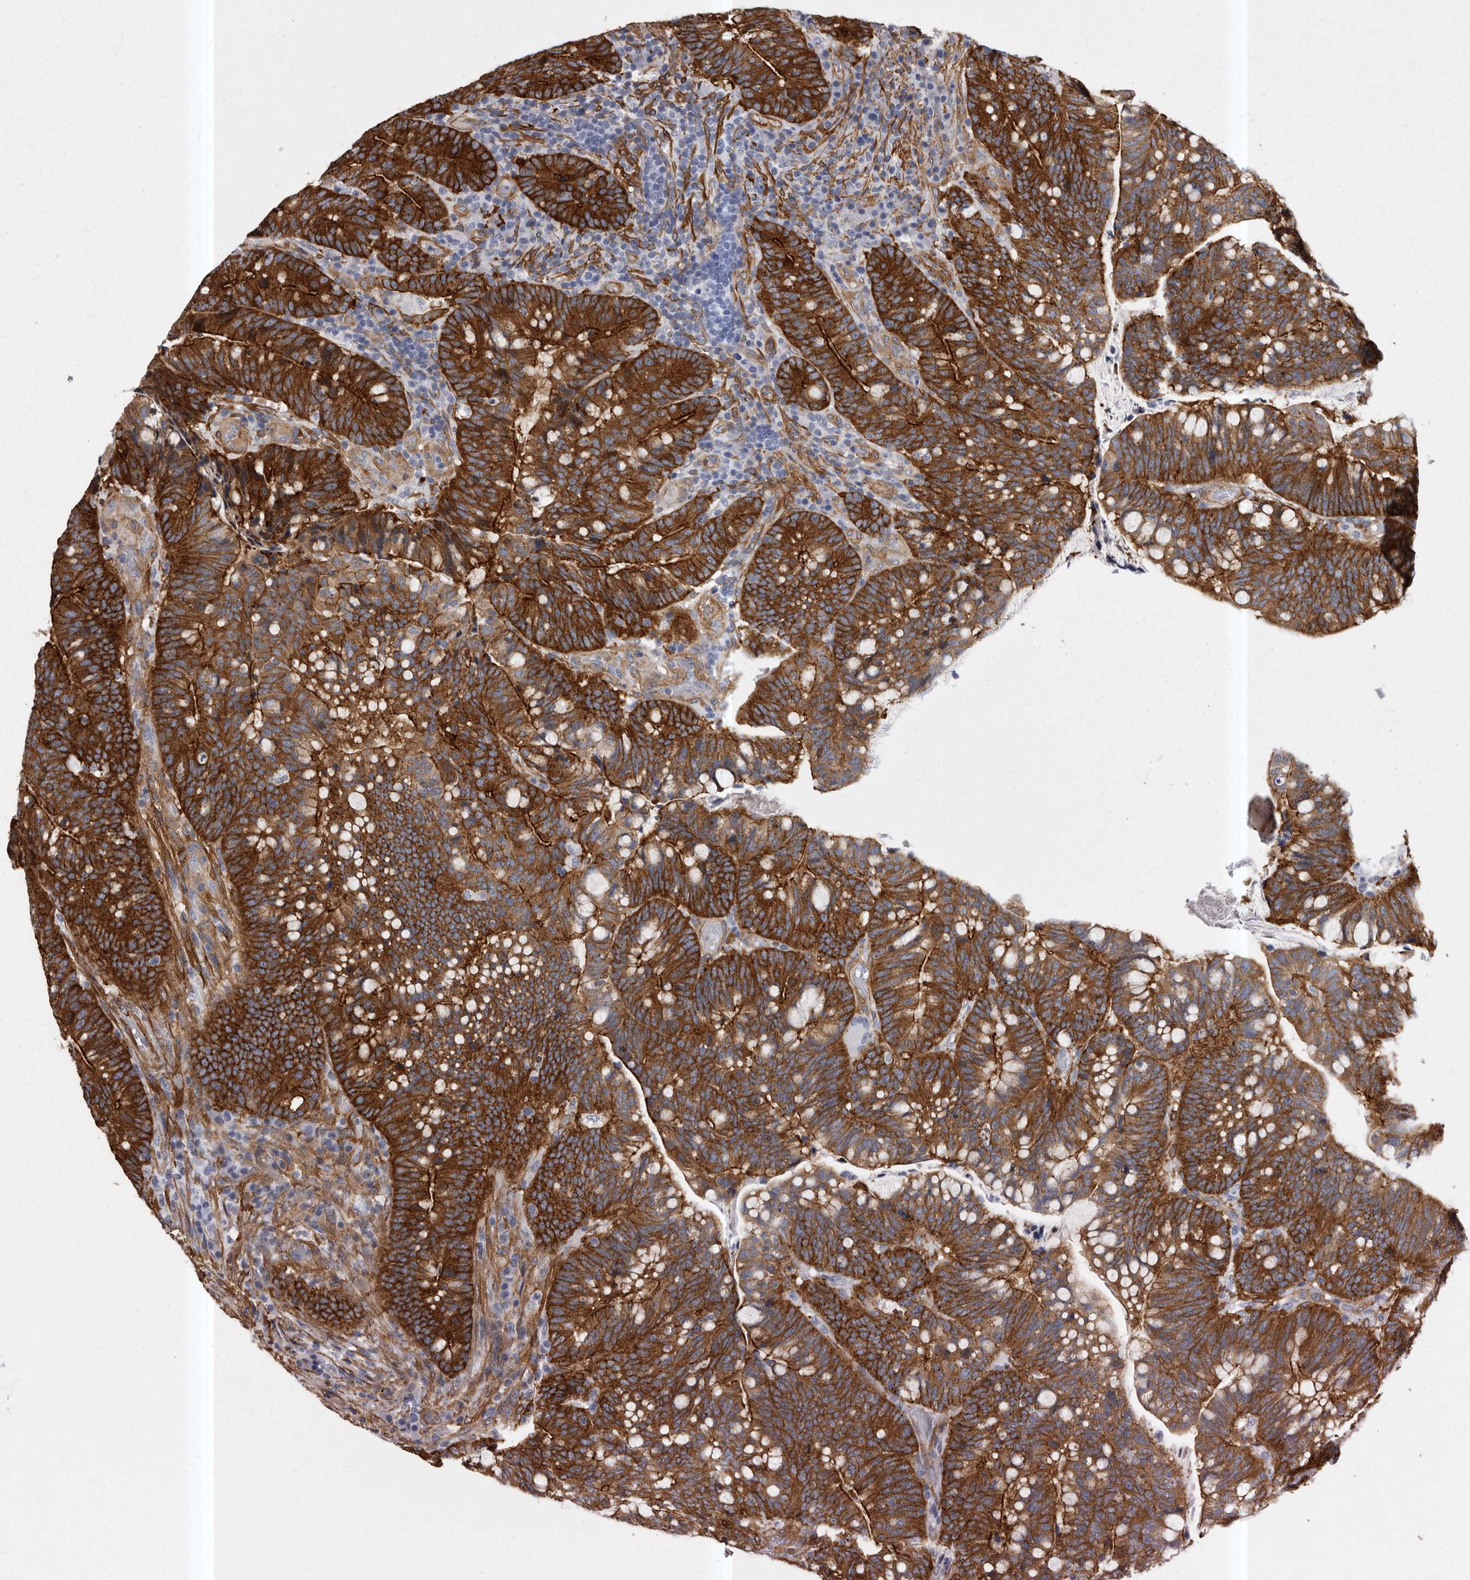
{"staining": {"intensity": "strong", "quantity": ">75%", "location": "cytoplasmic/membranous"}, "tissue": "colorectal cancer", "cell_type": "Tumor cells", "image_type": "cancer", "snomed": [{"axis": "morphology", "description": "Adenocarcinoma, NOS"}, {"axis": "topography", "description": "Colon"}], "caption": "Colorectal cancer tissue demonstrates strong cytoplasmic/membranous positivity in about >75% of tumor cells, visualized by immunohistochemistry. (DAB IHC, brown staining for protein, blue staining for nuclei).", "gene": "ENAH", "patient": {"sex": "female", "age": 66}}